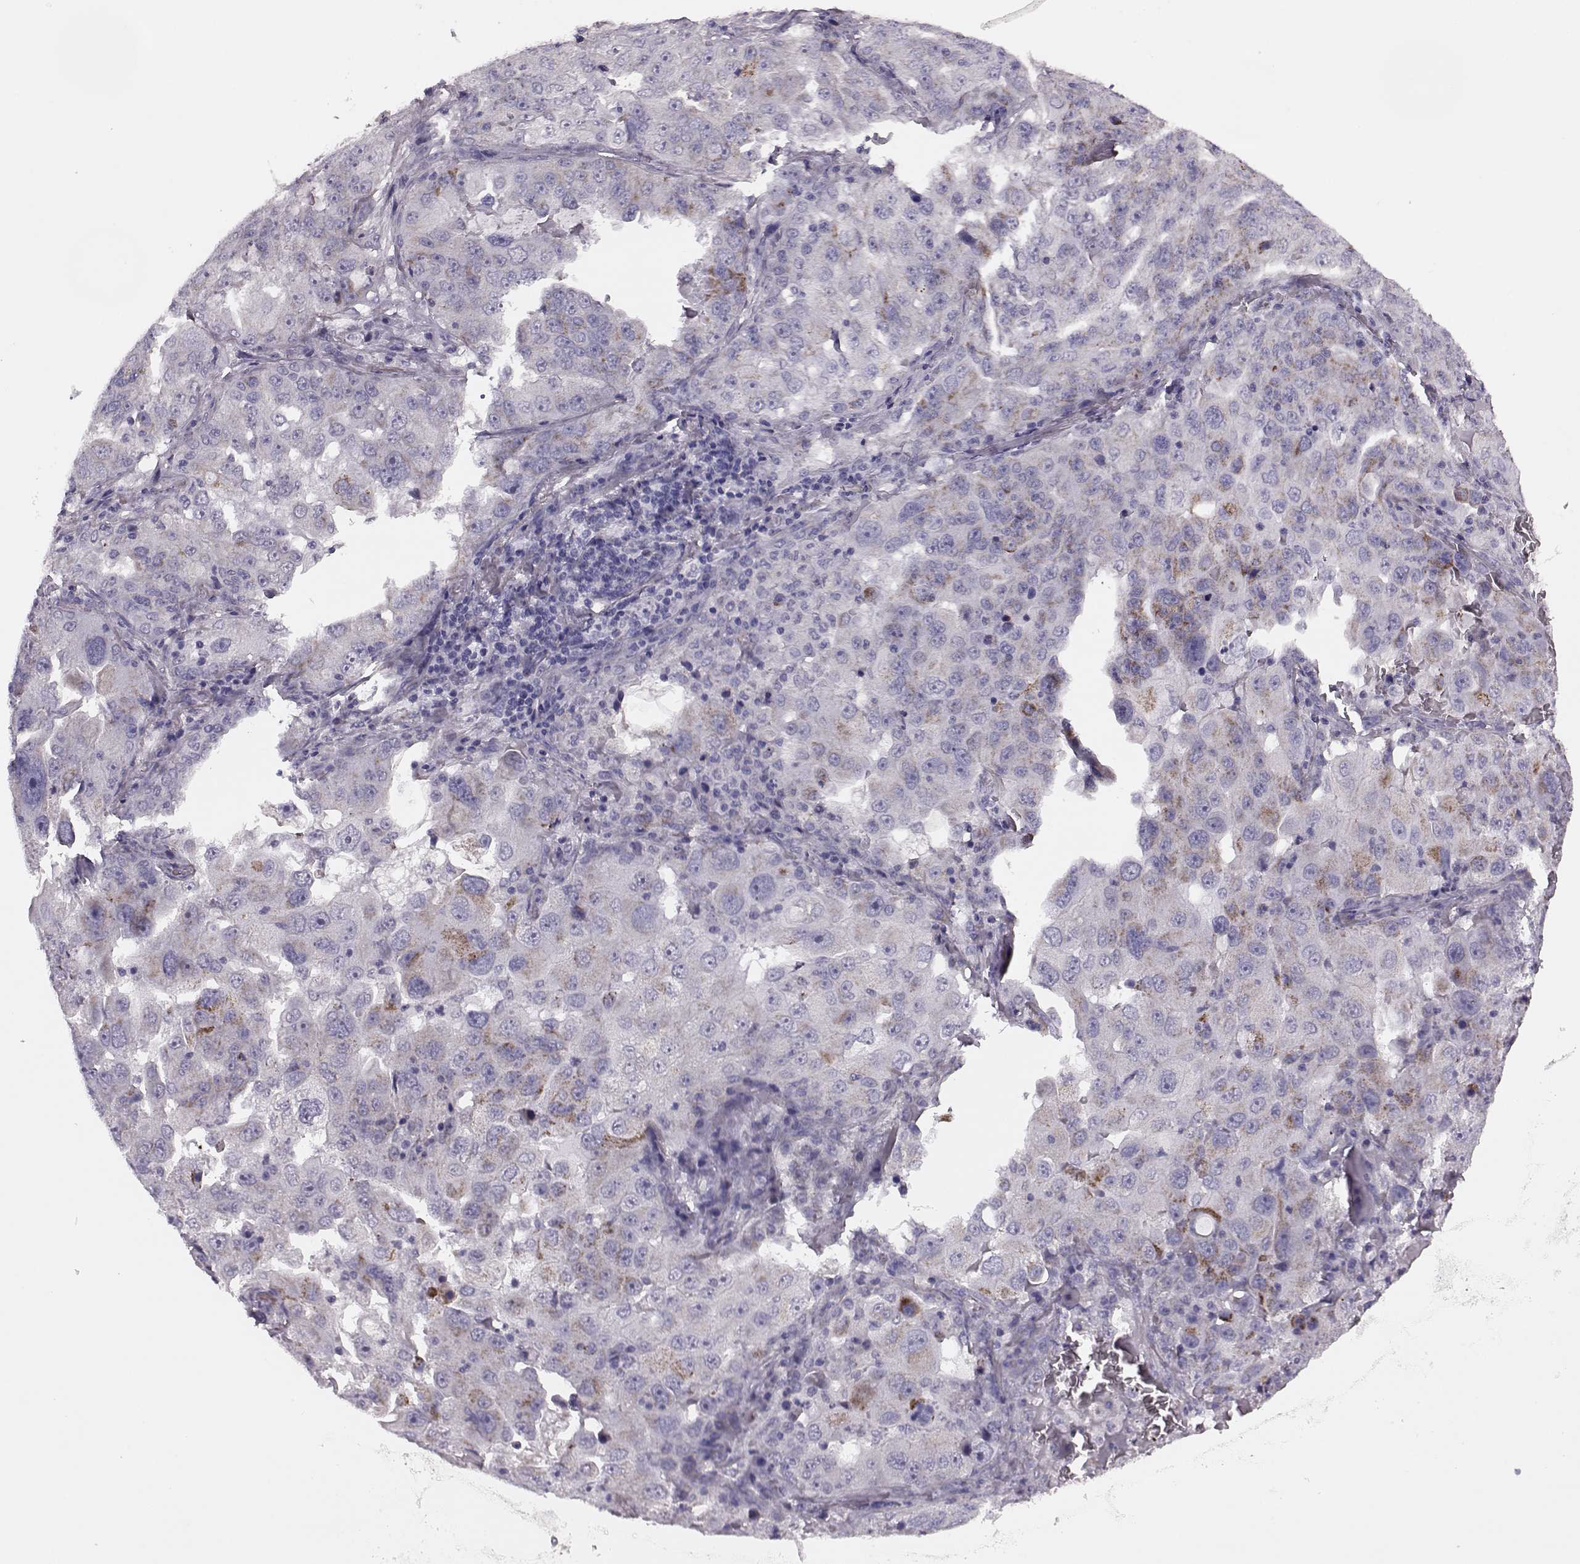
{"staining": {"intensity": "moderate", "quantity": "<25%", "location": "cytoplasmic/membranous"}, "tissue": "lung cancer", "cell_type": "Tumor cells", "image_type": "cancer", "snomed": [{"axis": "morphology", "description": "Adenocarcinoma, NOS"}, {"axis": "topography", "description": "Lung"}], "caption": "IHC histopathology image of lung cancer stained for a protein (brown), which shows low levels of moderate cytoplasmic/membranous staining in approximately <25% of tumor cells.", "gene": "RIMS2", "patient": {"sex": "female", "age": 61}}